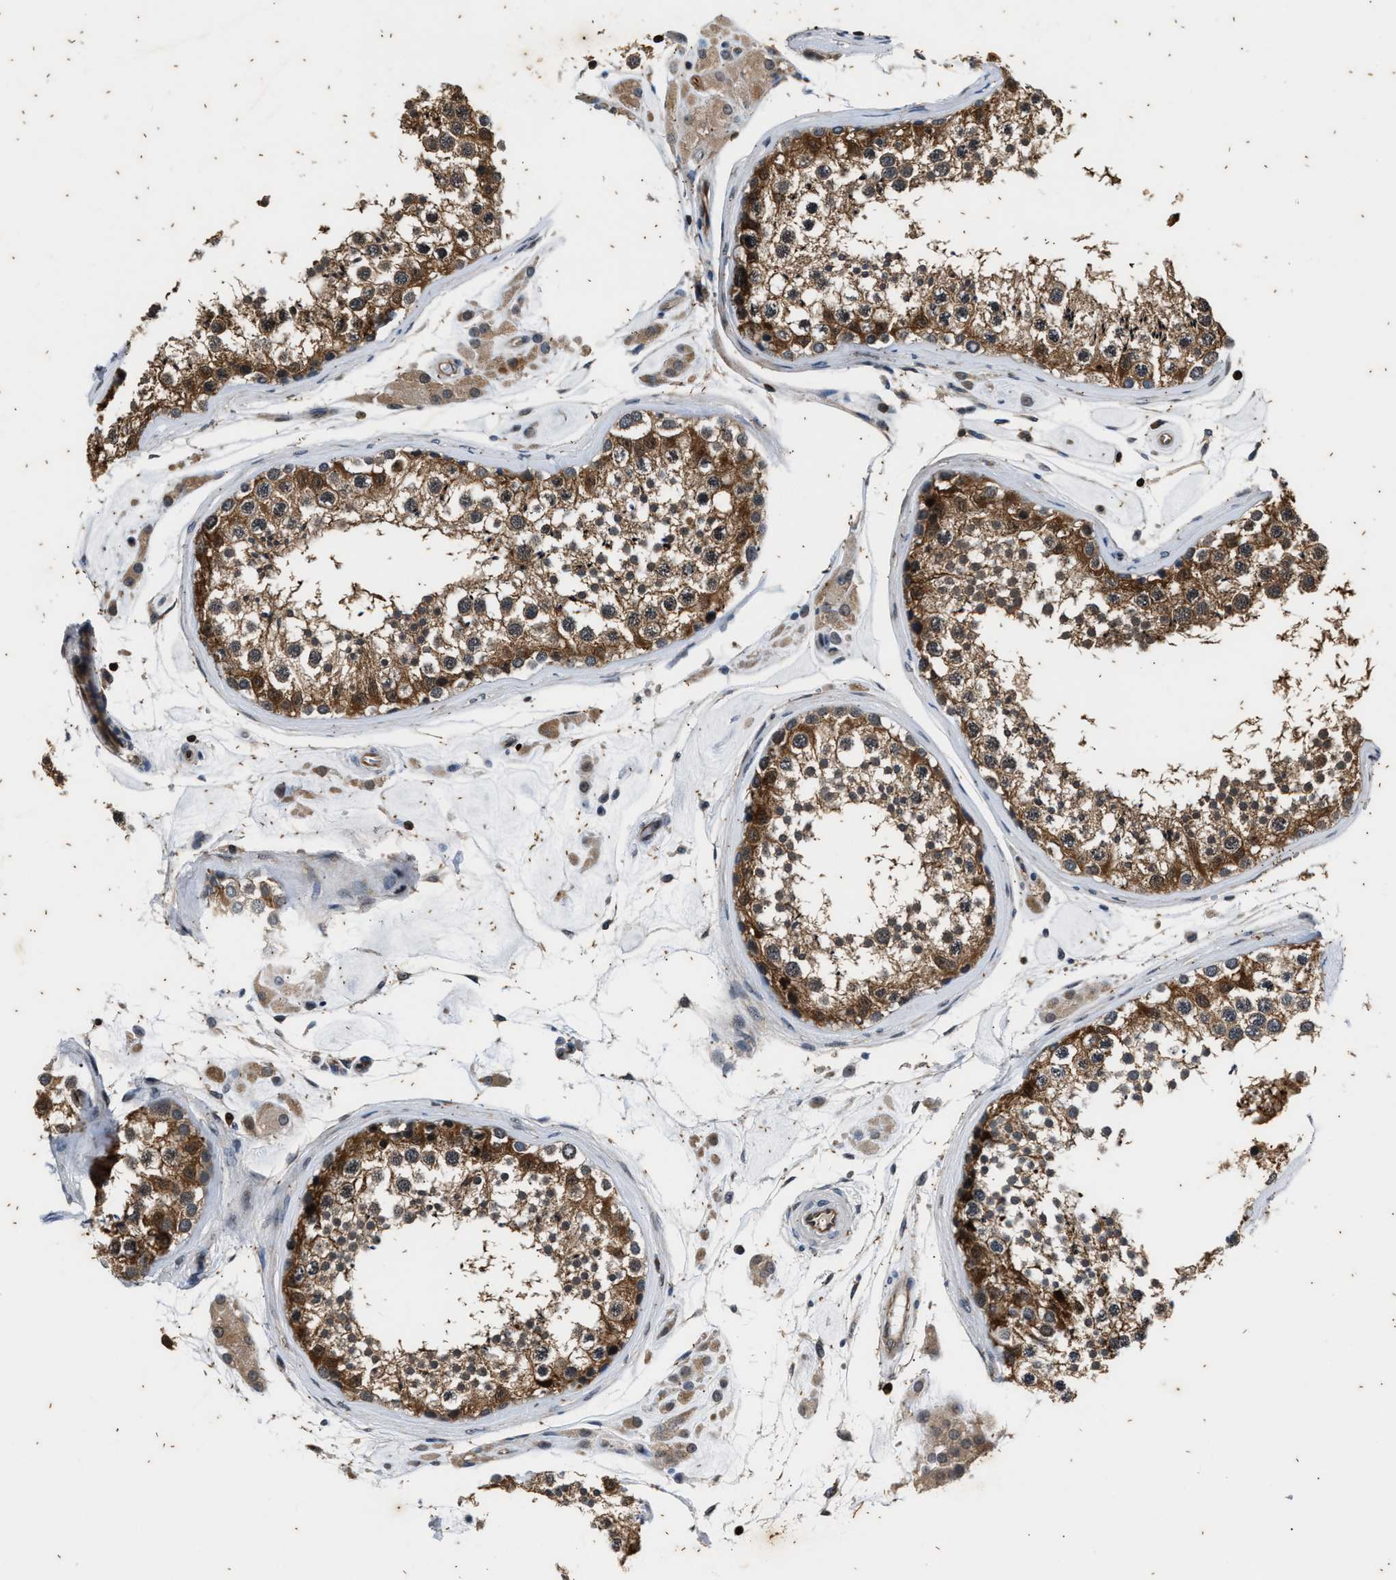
{"staining": {"intensity": "moderate", "quantity": ">75%", "location": "cytoplasmic/membranous"}, "tissue": "testis", "cell_type": "Cells in seminiferous ducts", "image_type": "normal", "snomed": [{"axis": "morphology", "description": "Normal tissue, NOS"}, {"axis": "topography", "description": "Testis"}], "caption": "Brown immunohistochemical staining in normal human testis shows moderate cytoplasmic/membranous expression in about >75% of cells in seminiferous ducts. The staining was performed using DAB (3,3'-diaminobenzidine), with brown indicating positive protein expression. Nuclei are stained blue with hematoxylin.", "gene": "PTPN7", "patient": {"sex": "male", "age": 46}}